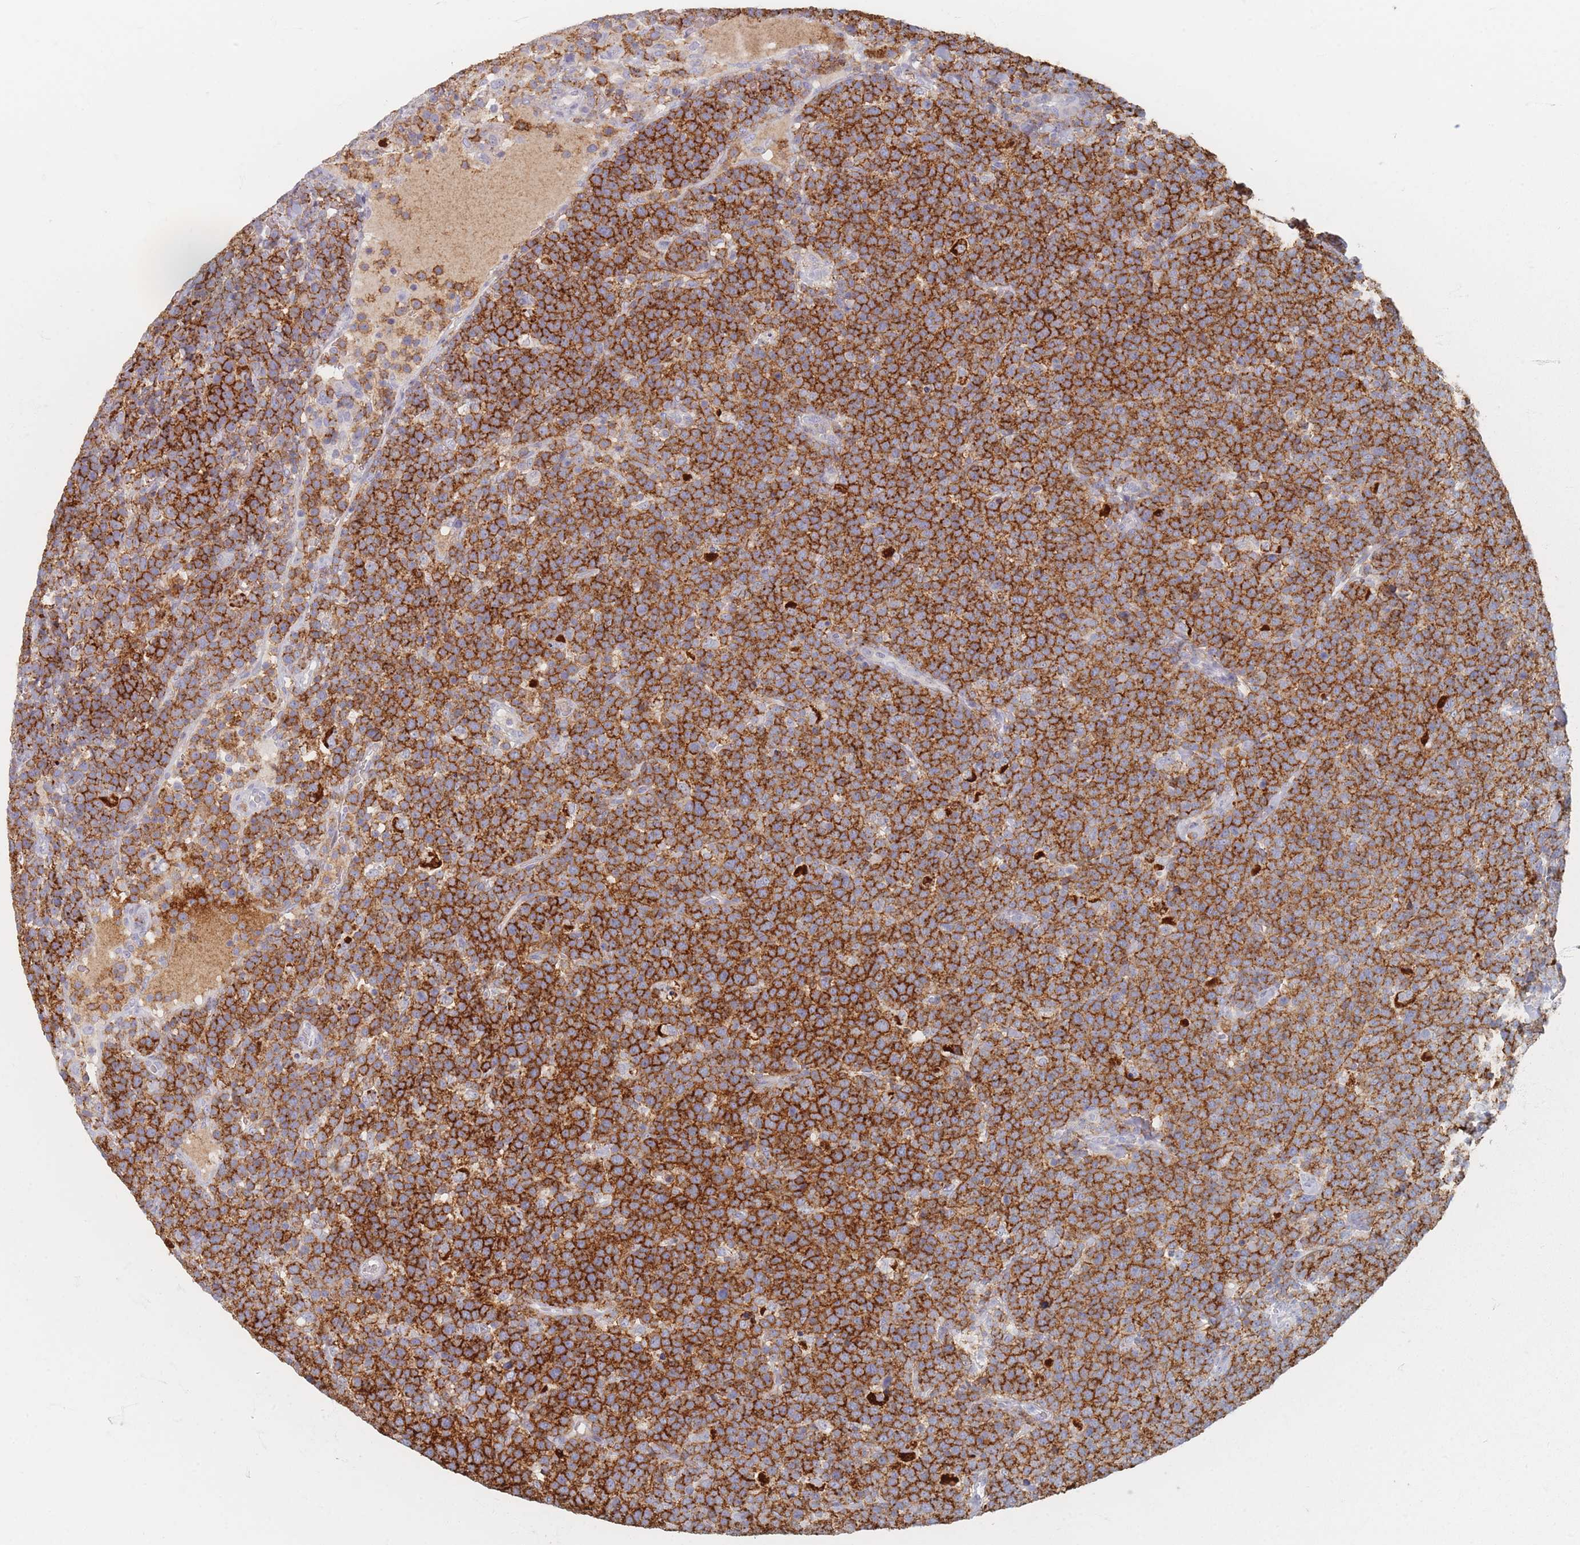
{"staining": {"intensity": "strong", "quantity": ">75%", "location": "cytoplasmic/membranous"}, "tissue": "lymphoma", "cell_type": "Tumor cells", "image_type": "cancer", "snomed": [{"axis": "morphology", "description": "Malignant lymphoma, non-Hodgkin's type, High grade"}, {"axis": "topography", "description": "Lymph node"}], "caption": "This micrograph exhibits immunohistochemistry staining of human lymphoma, with high strong cytoplasmic/membranous expression in approximately >75% of tumor cells.", "gene": "CD37", "patient": {"sex": "male", "age": 61}}